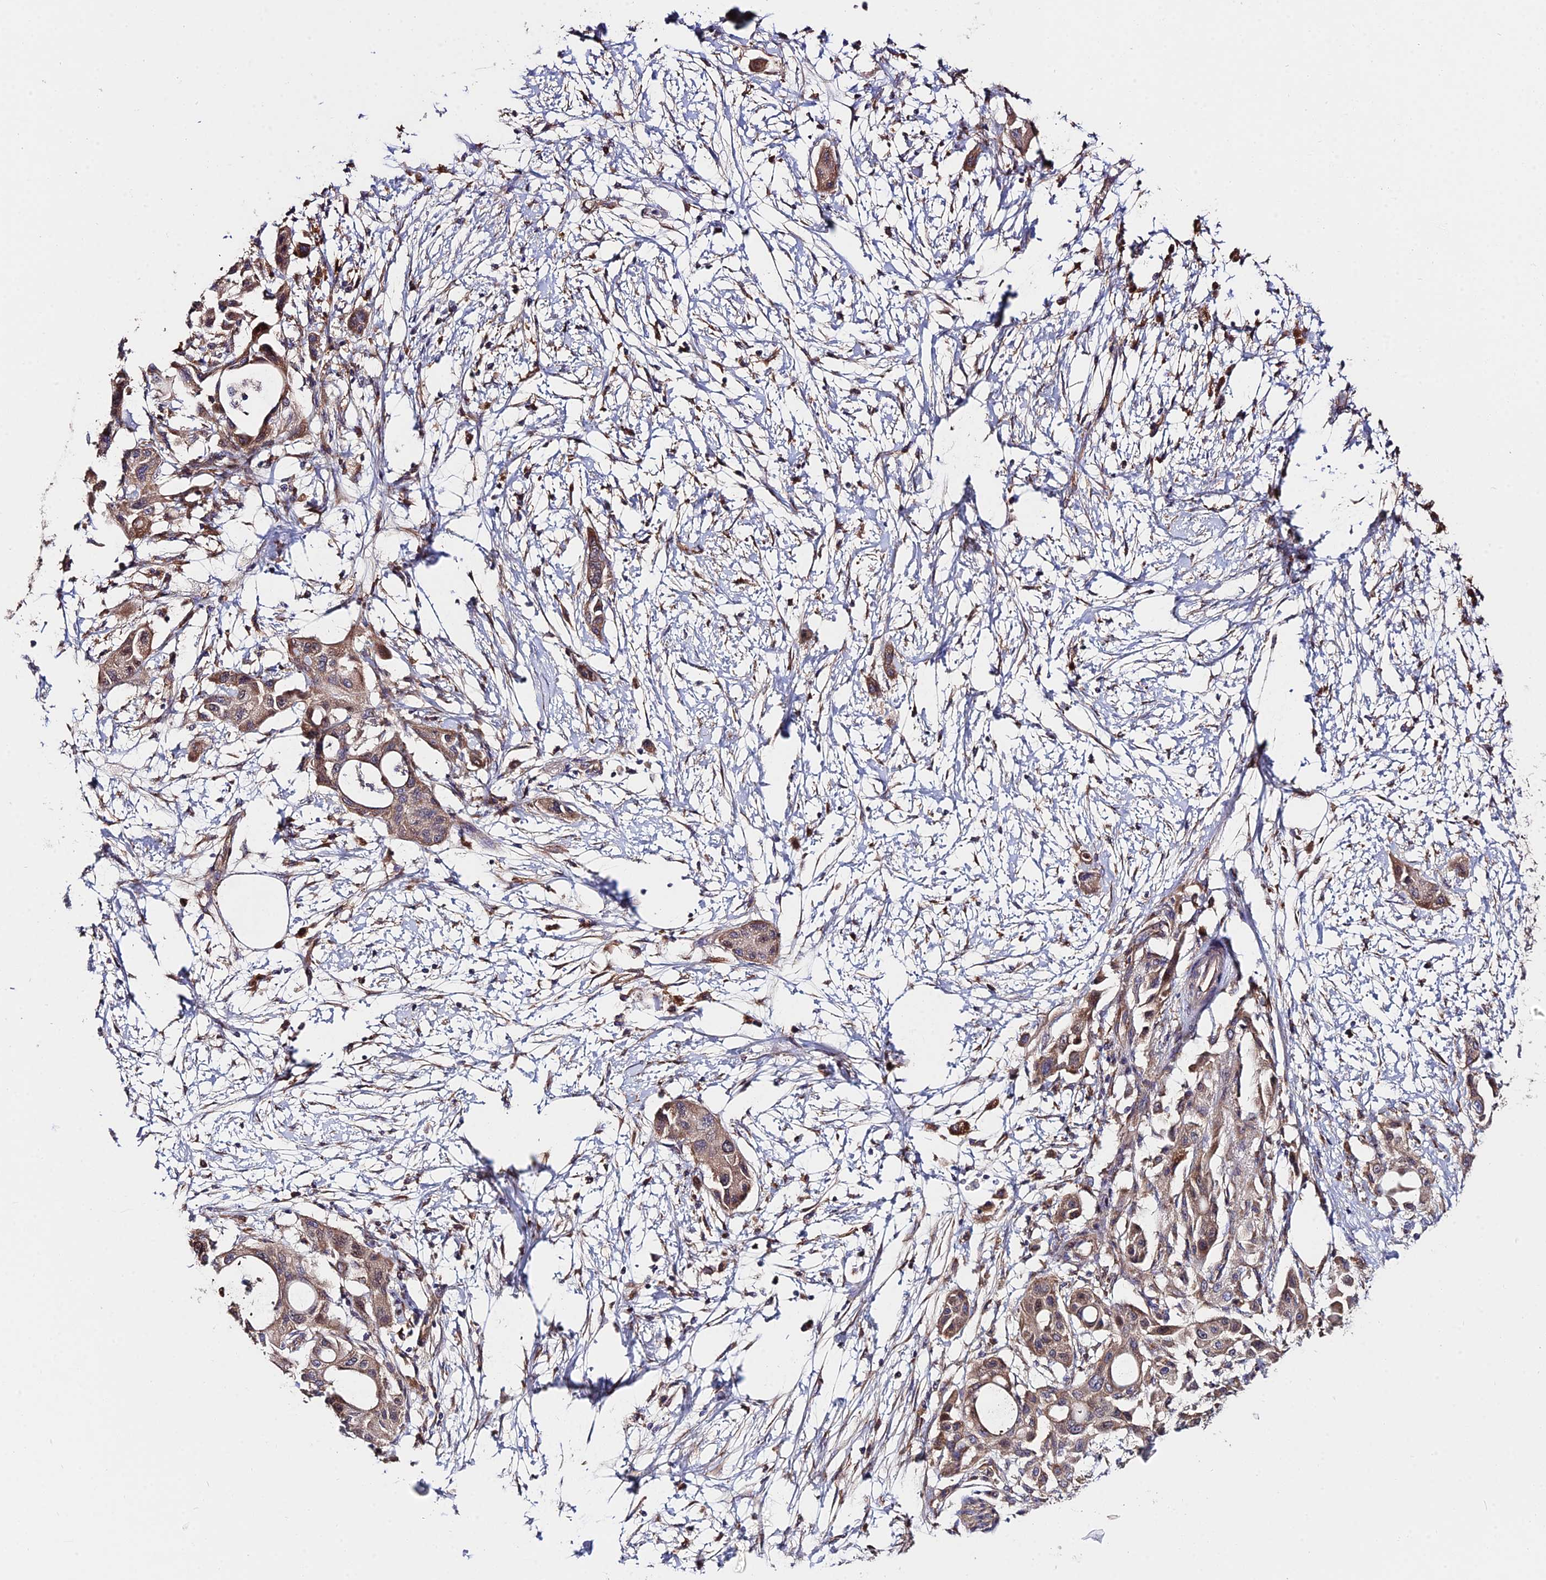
{"staining": {"intensity": "moderate", "quantity": ">75%", "location": "cytoplasmic/membranous"}, "tissue": "pancreatic cancer", "cell_type": "Tumor cells", "image_type": "cancer", "snomed": [{"axis": "morphology", "description": "Adenocarcinoma, NOS"}, {"axis": "topography", "description": "Pancreas"}], "caption": "DAB (3,3'-diaminobenzidine) immunohistochemical staining of human pancreatic adenocarcinoma shows moderate cytoplasmic/membranous protein staining in approximately >75% of tumor cells.", "gene": "CDC37L1", "patient": {"sex": "male", "age": 68}}